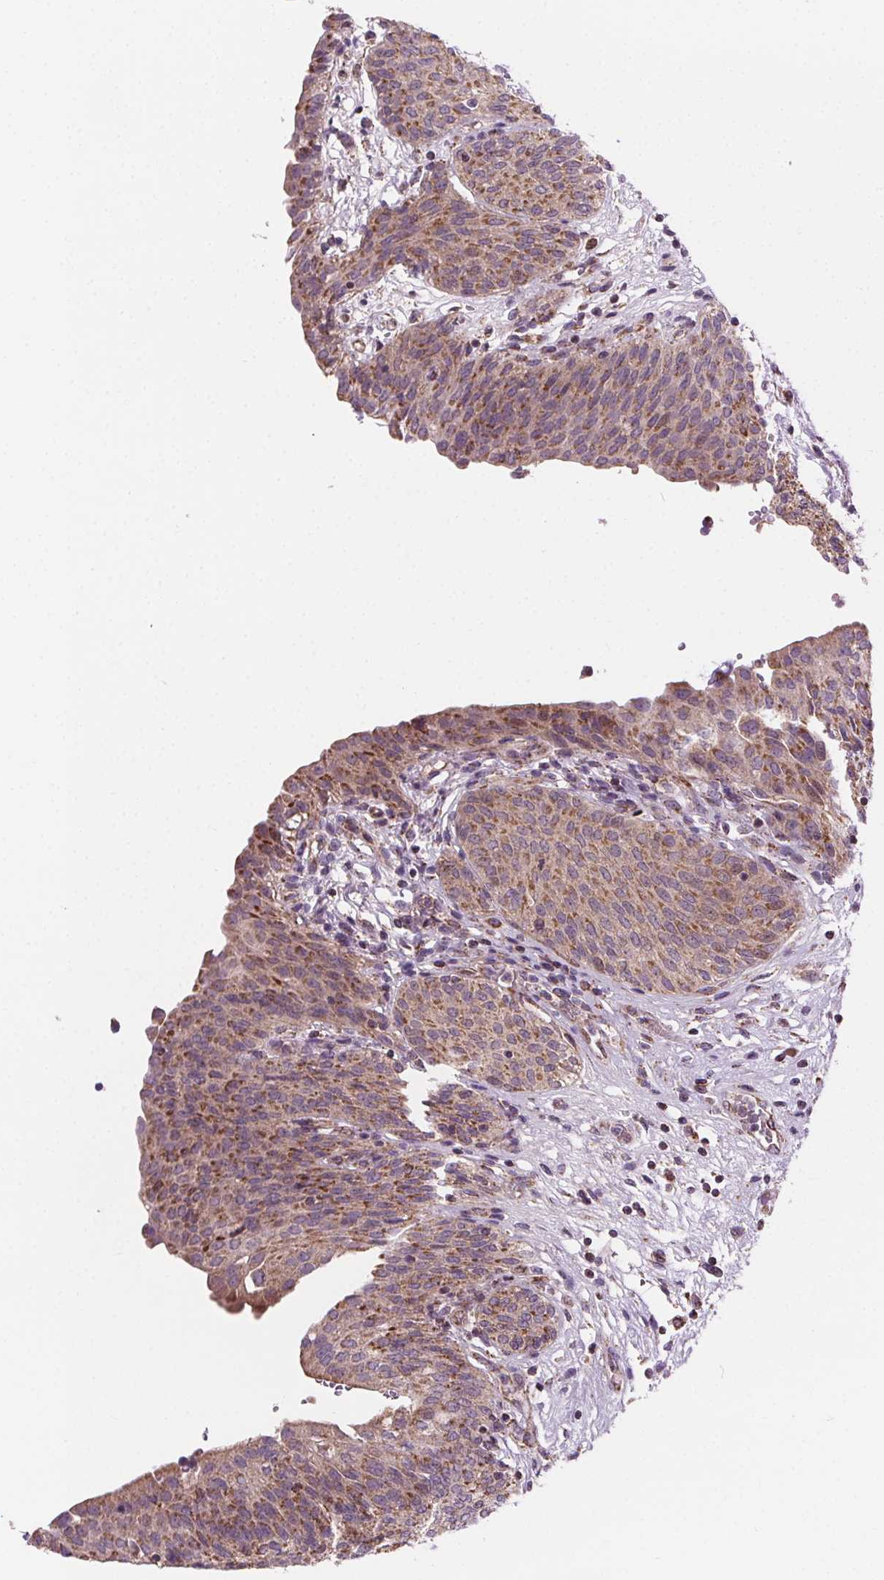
{"staining": {"intensity": "moderate", "quantity": ">75%", "location": "cytoplasmic/membranous"}, "tissue": "urinary bladder", "cell_type": "Urothelial cells", "image_type": "normal", "snomed": [{"axis": "morphology", "description": "Normal tissue, NOS"}, {"axis": "topography", "description": "Urinary bladder"}], "caption": "Urothelial cells show medium levels of moderate cytoplasmic/membranous staining in about >75% of cells in normal urinary bladder.", "gene": "GOLT1B", "patient": {"sex": "male", "age": 68}}